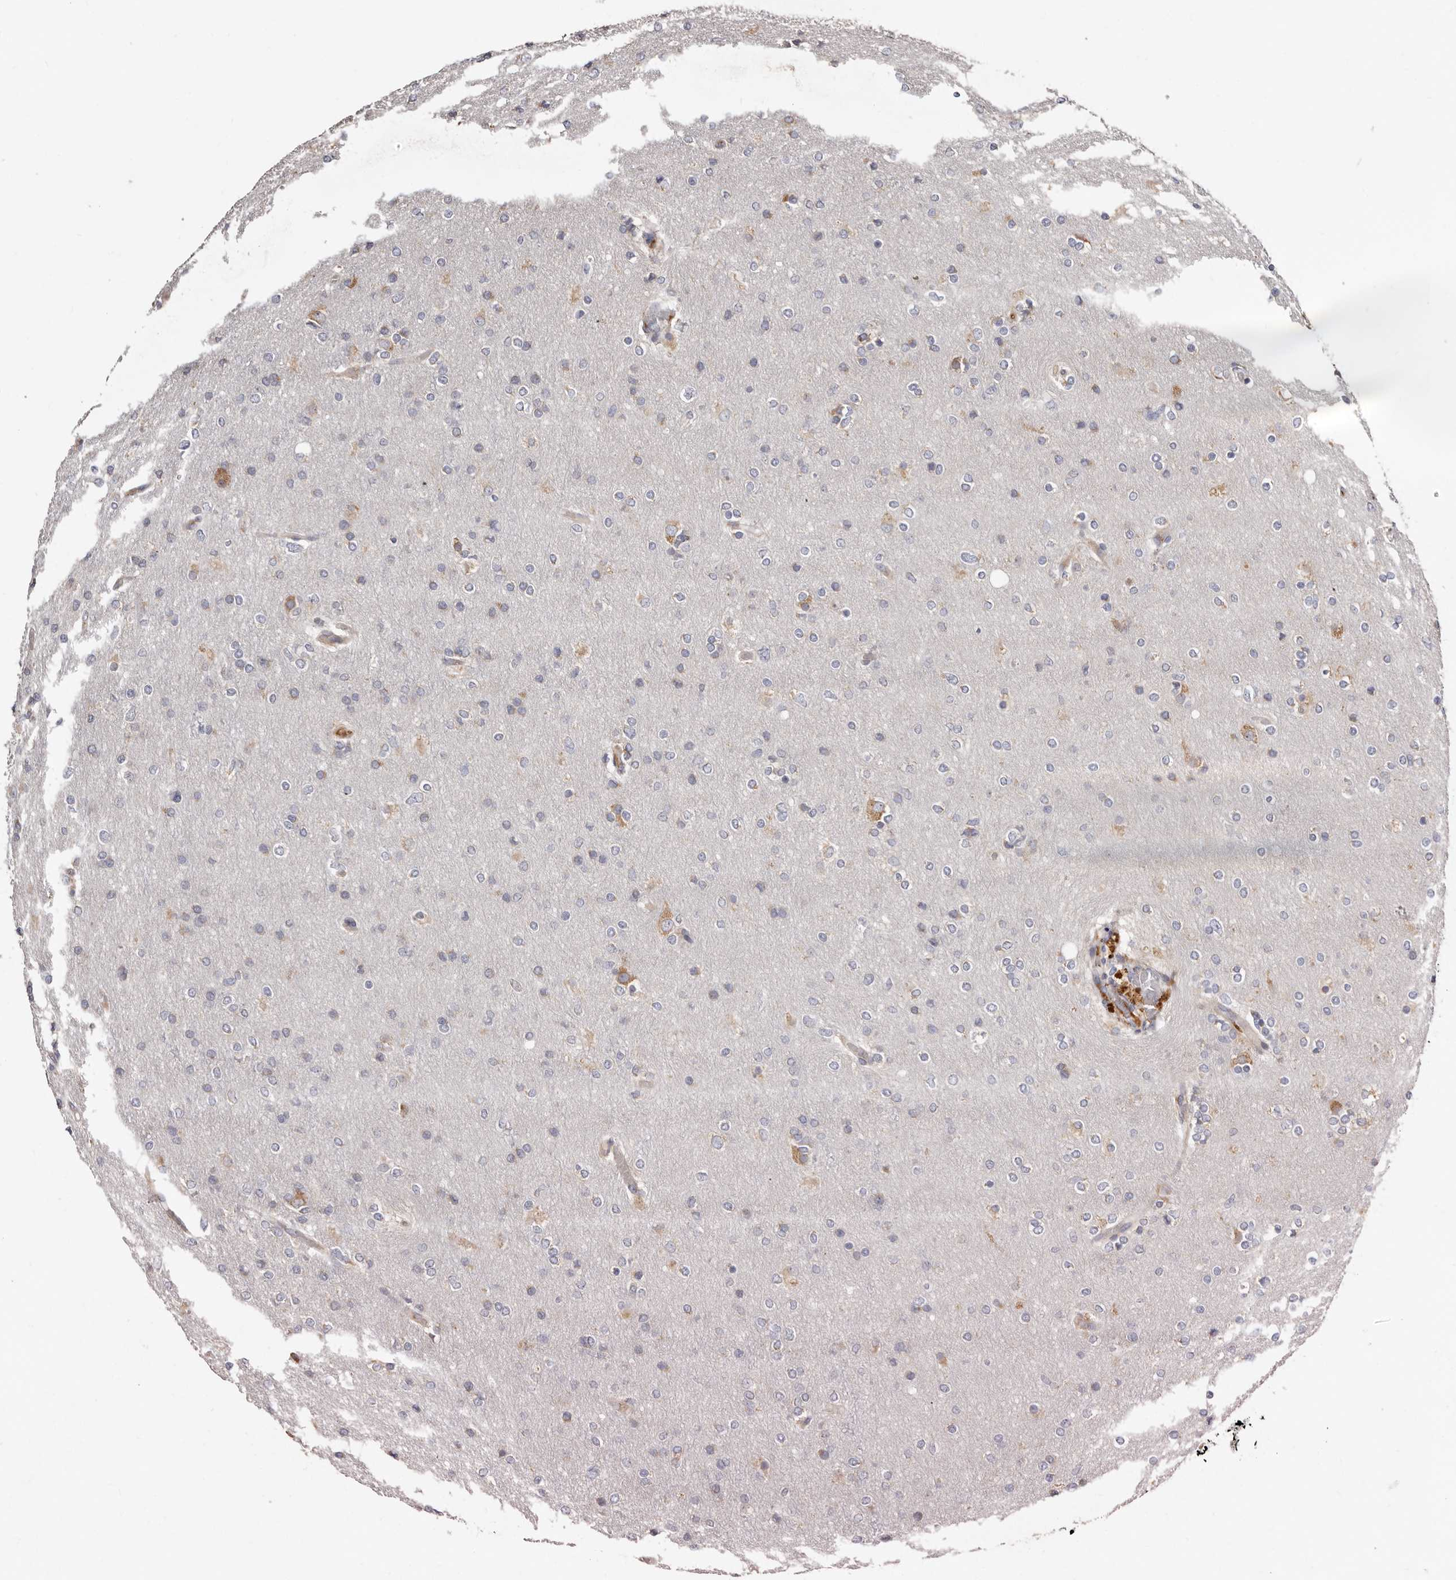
{"staining": {"intensity": "negative", "quantity": "none", "location": "none"}, "tissue": "glioma", "cell_type": "Tumor cells", "image_type": "cancer", "snomed": [{"axis": "morphology", "description": "Glioma, malignant, High grade"}, {"axis": "topography", "description": "Cerebral cortex"}], "caption": "A histopathology image of human glioma is negative for staining in tumor cells. Nuclei are stained in blue.", "gene": "ASIC5", "patient": {"sex": "female", "age": 36}}